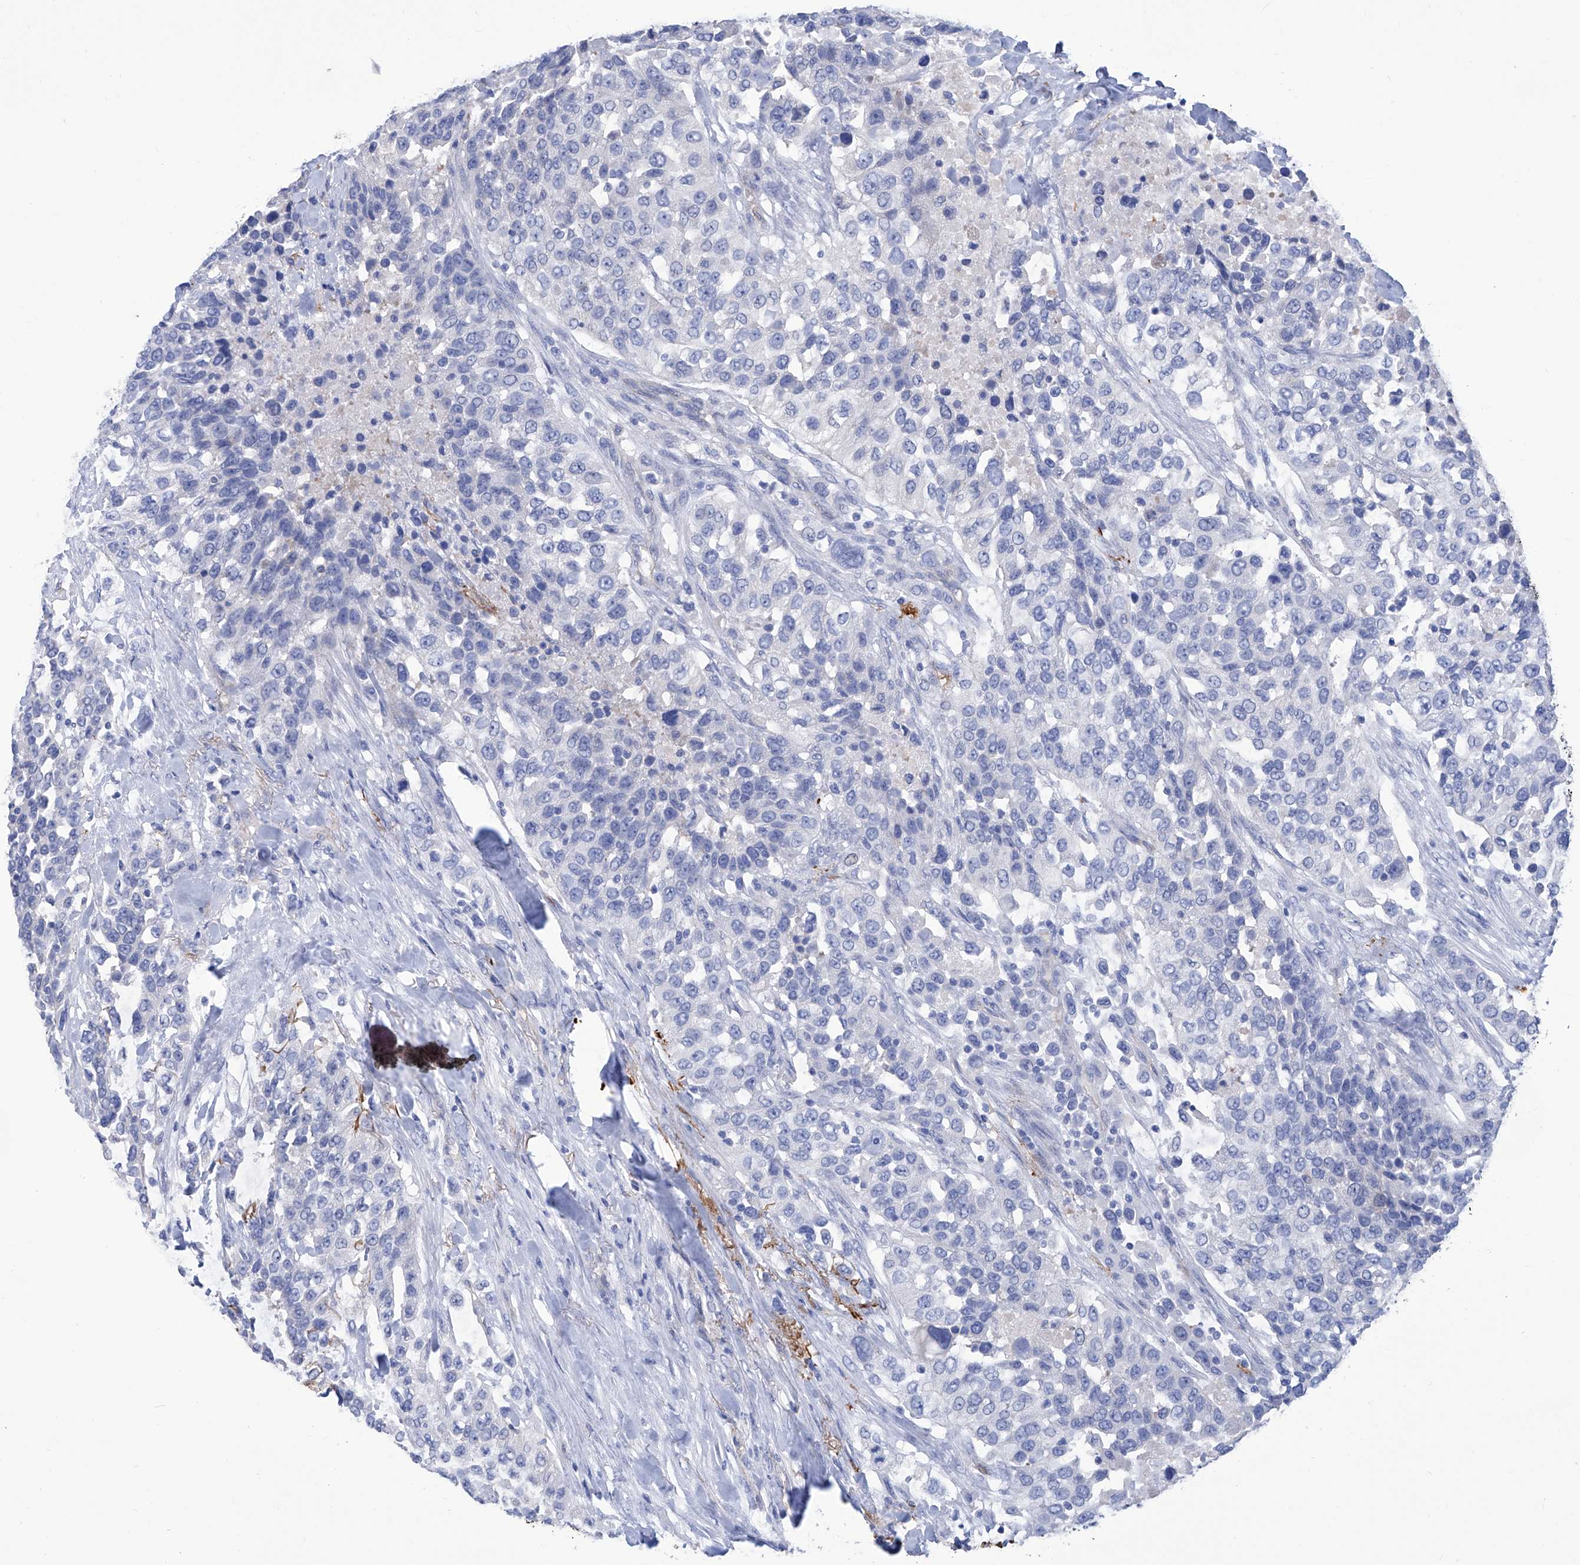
{"staining": {"intensity": "negative", "quantity": "none", "location": "none"}, "tissue": "urothelial cancer", "cell_type": "Tumor cells", "image_type": "cancer", "snomed": [{"axis": "morphology", "description": "Urothelial carcinoma, High grade"}, {"axis": "topography", "description": "Urinary bladder"}], "caption": "This is an immunohistochemistry (IHC) image of human high-grade urothelial carcinoma. There is no expression in tumor cells.", "gene": "SMS", "patient": {"sex": "female", "age": 80}}